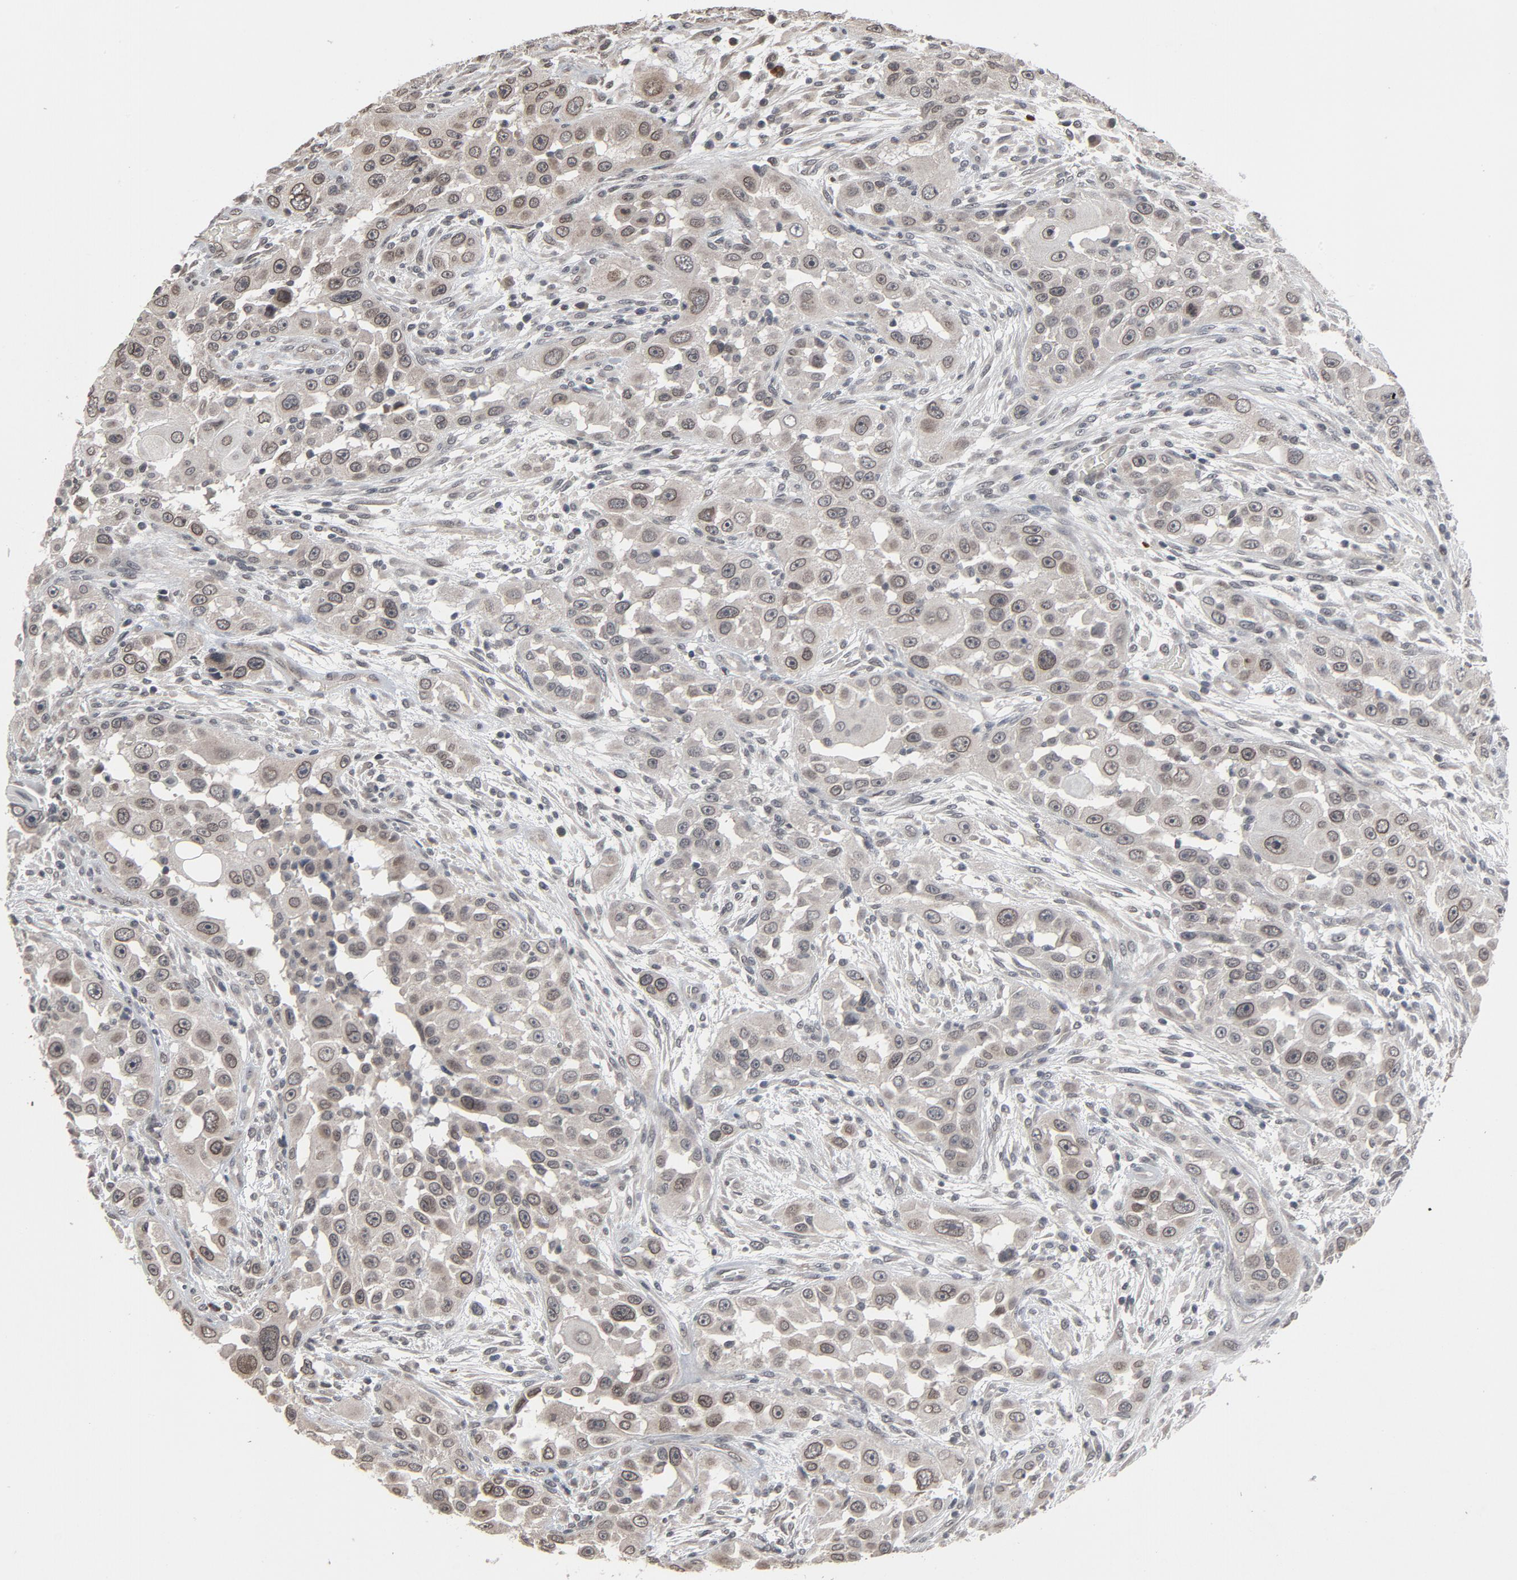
{"staining": {"intensity": "weak", "quantity": ">75%", "location": "cytoplasmic/membranous,nuclear"}, "tissue": "head and neck cancer", "cell_type": "Tumor cells", "image_type": "cancer", "snomed": [{"axis": "morphology", "description": "Carcinoma, NOS"}, {"axis": "topography", "description": "Head-Neck"}], "caption": "Immunohistochemistry micrograph of neoplastic tissue: head and neck cancer (carcinoma) stained using immunohistochemistry (IHC) reveals low levels of weak protein expression localized specifically in the cytoplasmic/membranous and nuclear of tumor cells, appearing as a cytoplasmic/membranous and nuclear brown color.", "gene": "POM121", "patient": {"sex": "male", "age": 87}}